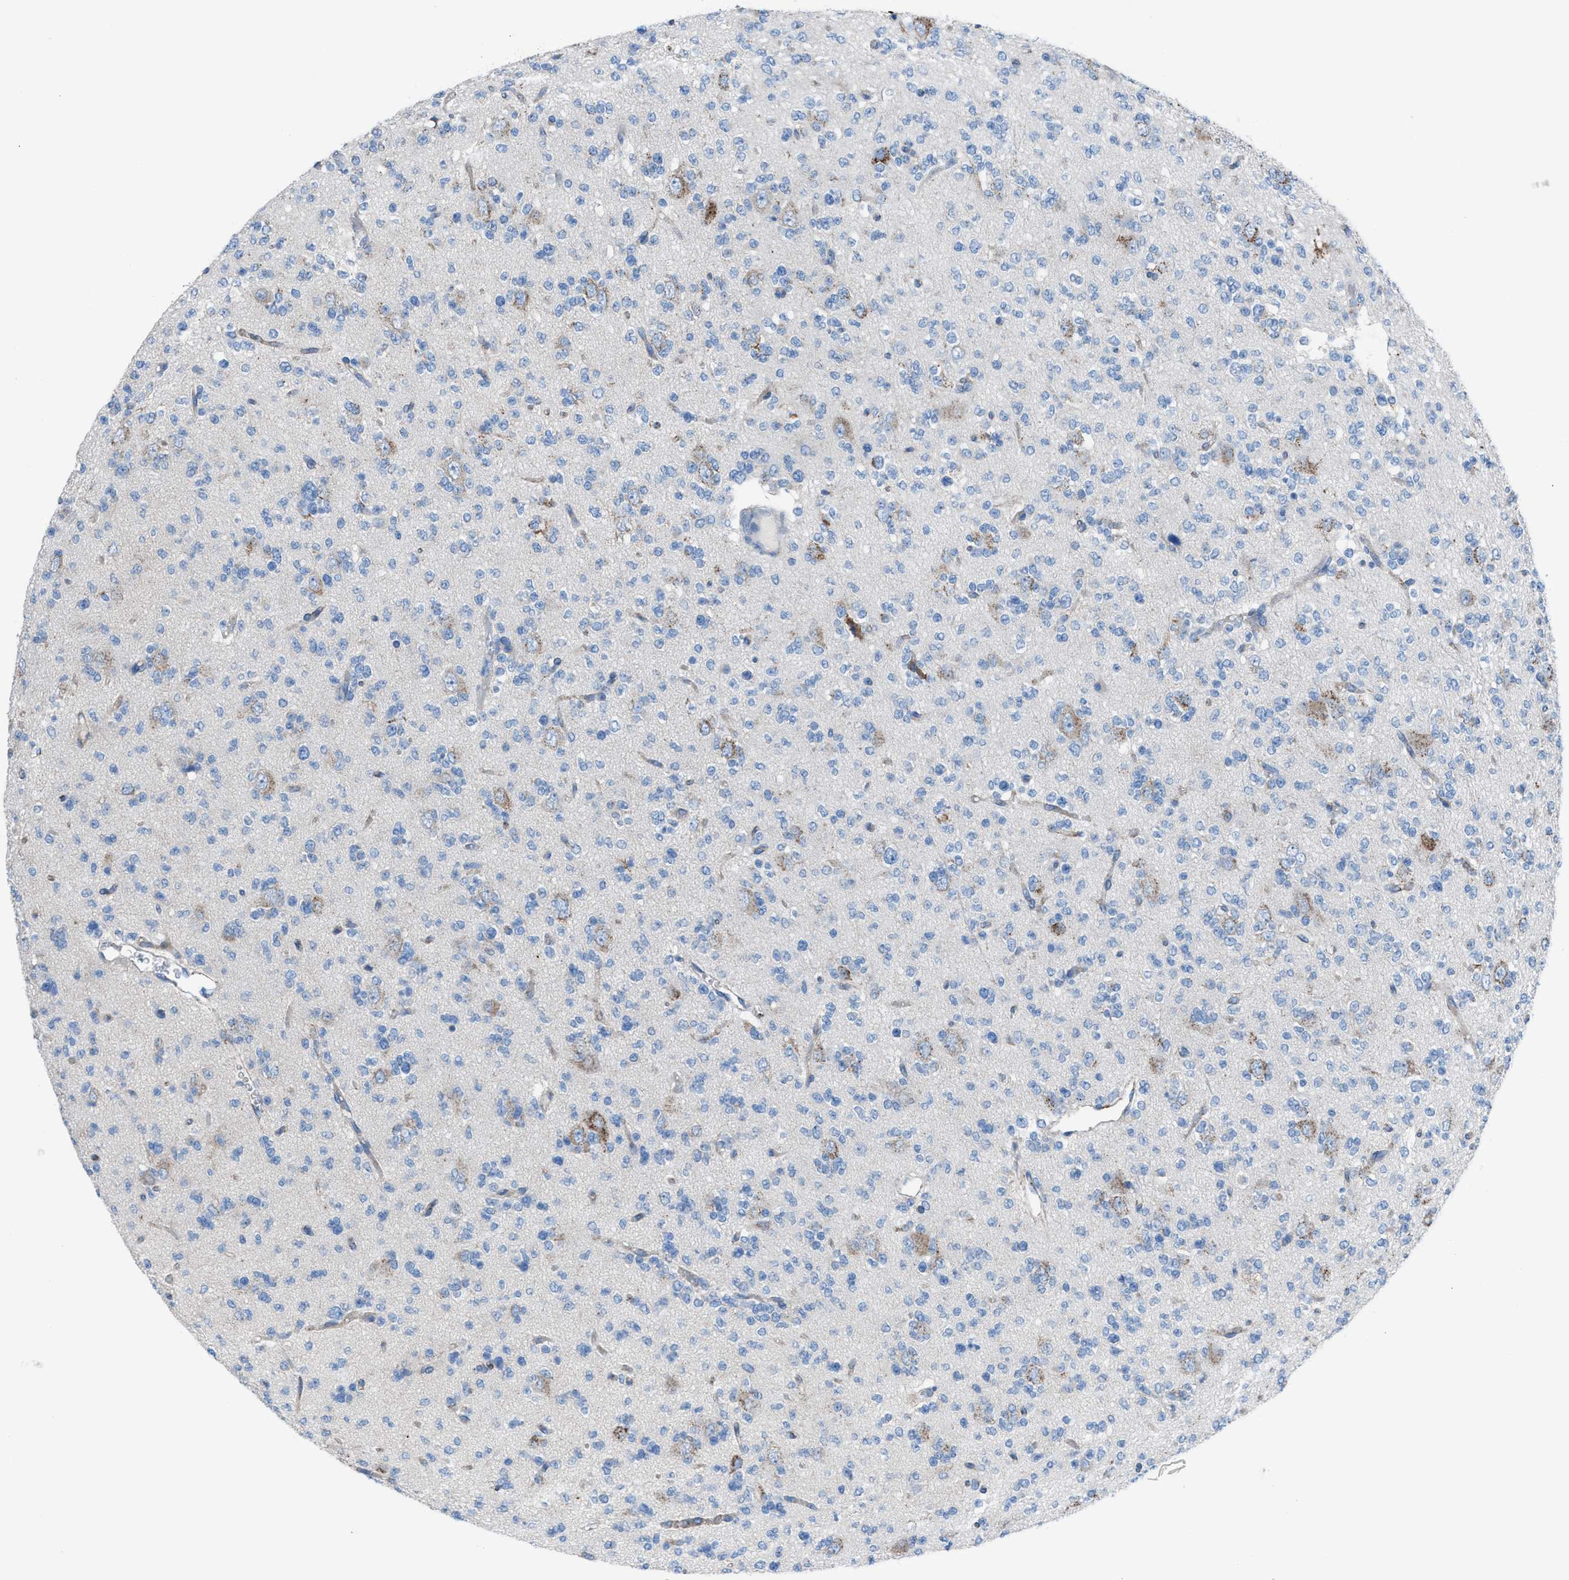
{"staining": {"intensity": "negative", "quantity": "none", "location": "none"}, "tissue": "glioma", "cell_type": "Tumor cells", "image_type": "cancer", "snomed": [{"axis": "morphology", "description": "Glioma, malignant, Low grade"}, {"axis": "topography", "description": "Brain"}], "caption": "IHC image of malignant glioma (low-grade) stained for a protein (brown), which exhibits no positivity in tumor cells.", "gene": "CD1B", "patient": {"sex": "male", "age": 38}}